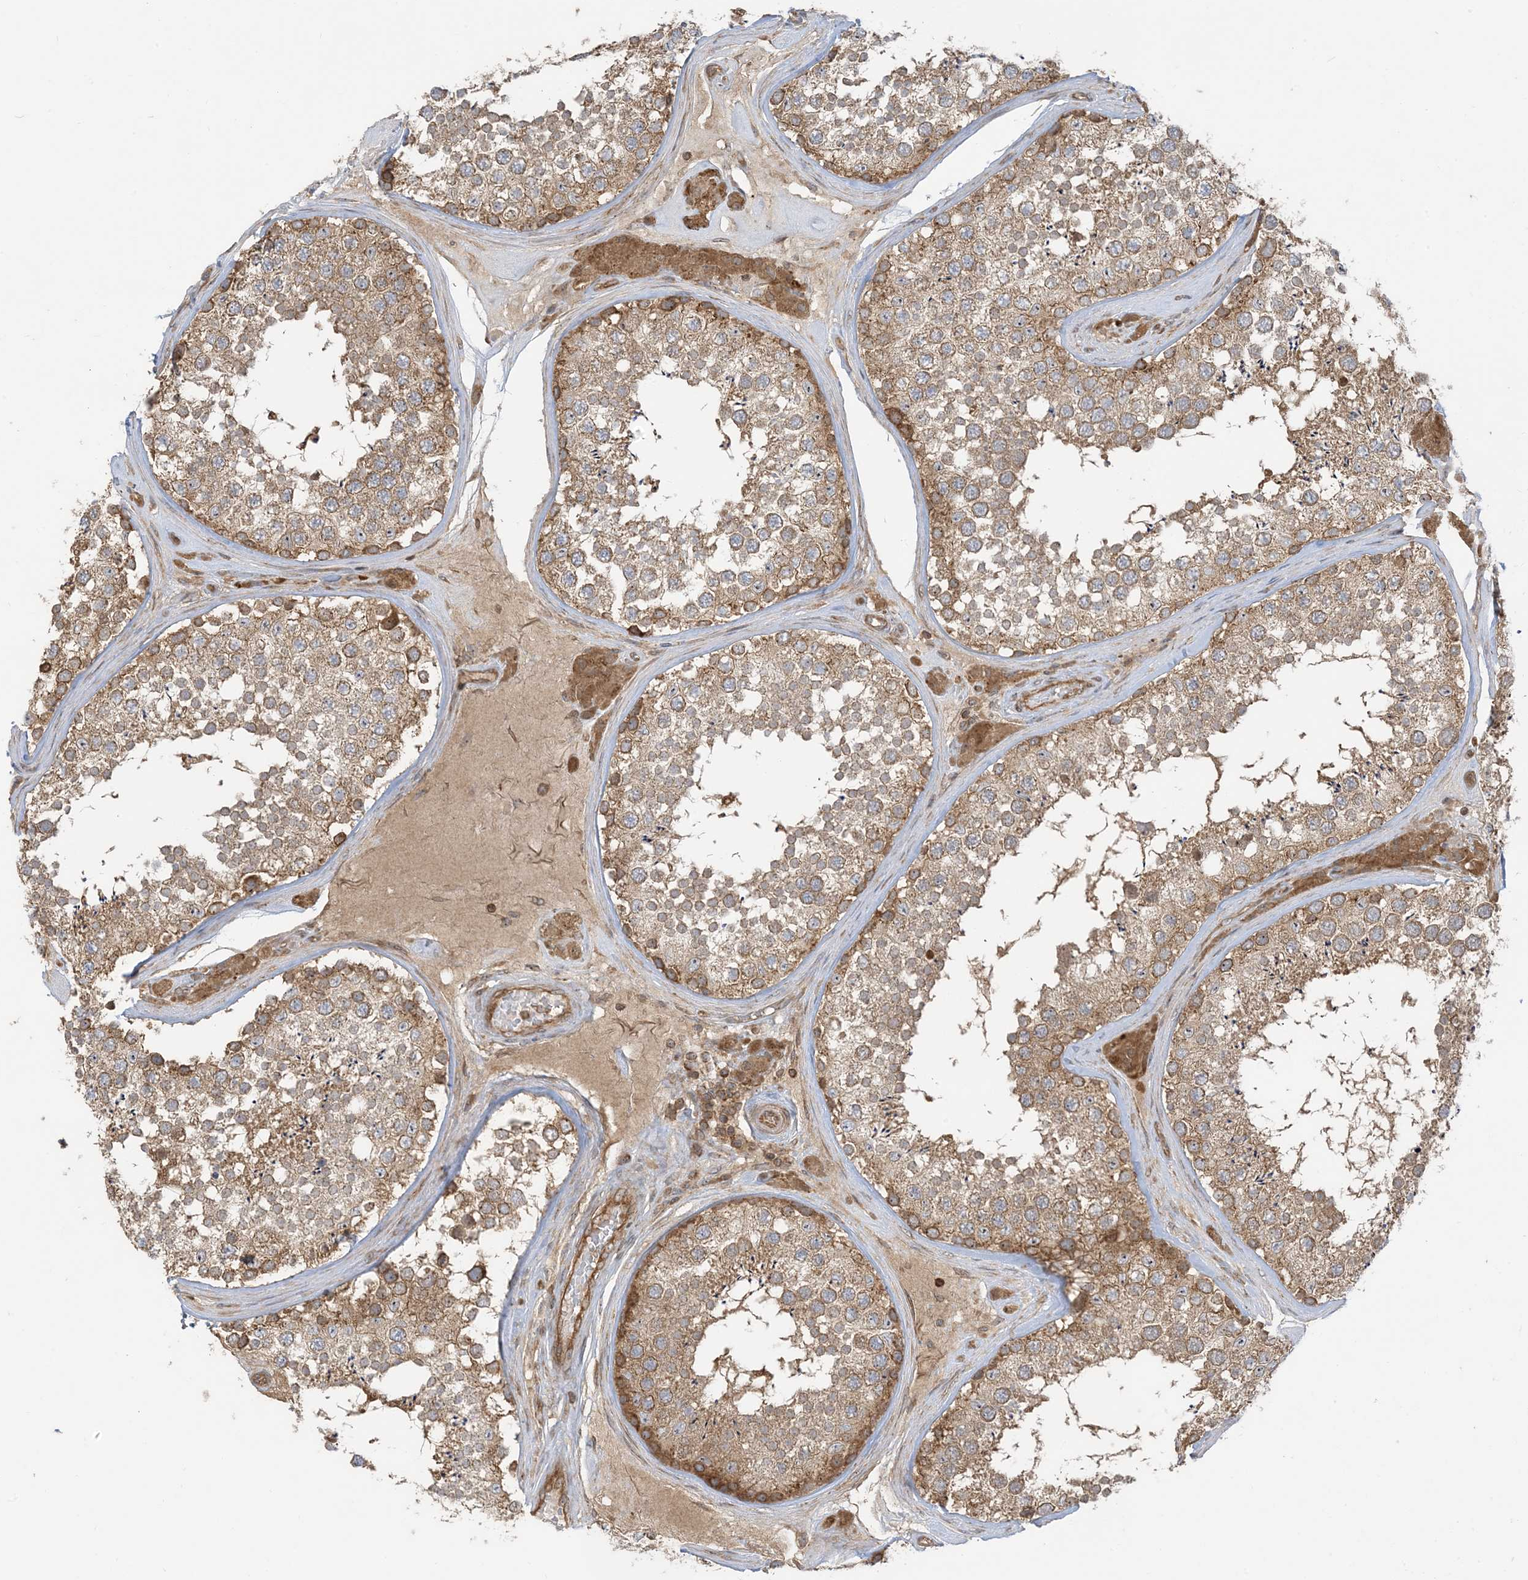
{"staining": {"intensity": "moderate", "quantity": ">75%", "location": "cytoplasmic/membranous"}, "tissue": "testis", "cell_type": "Cells in seminiferous ducts", "image_type": "normal", "snomed": [{"axis": "morphology", "description": "Normal tissue, NOS"}, {"axis": "topography", "description": "Testis"}], "caption": "Human testis stained with a brown dye demonstrates moderate cytoplasmic/membranous positive staining in about >75% of cells in seminiferous ducts.", "gene": "SRP72", "patient": {"sex": "male", "age": 46}}